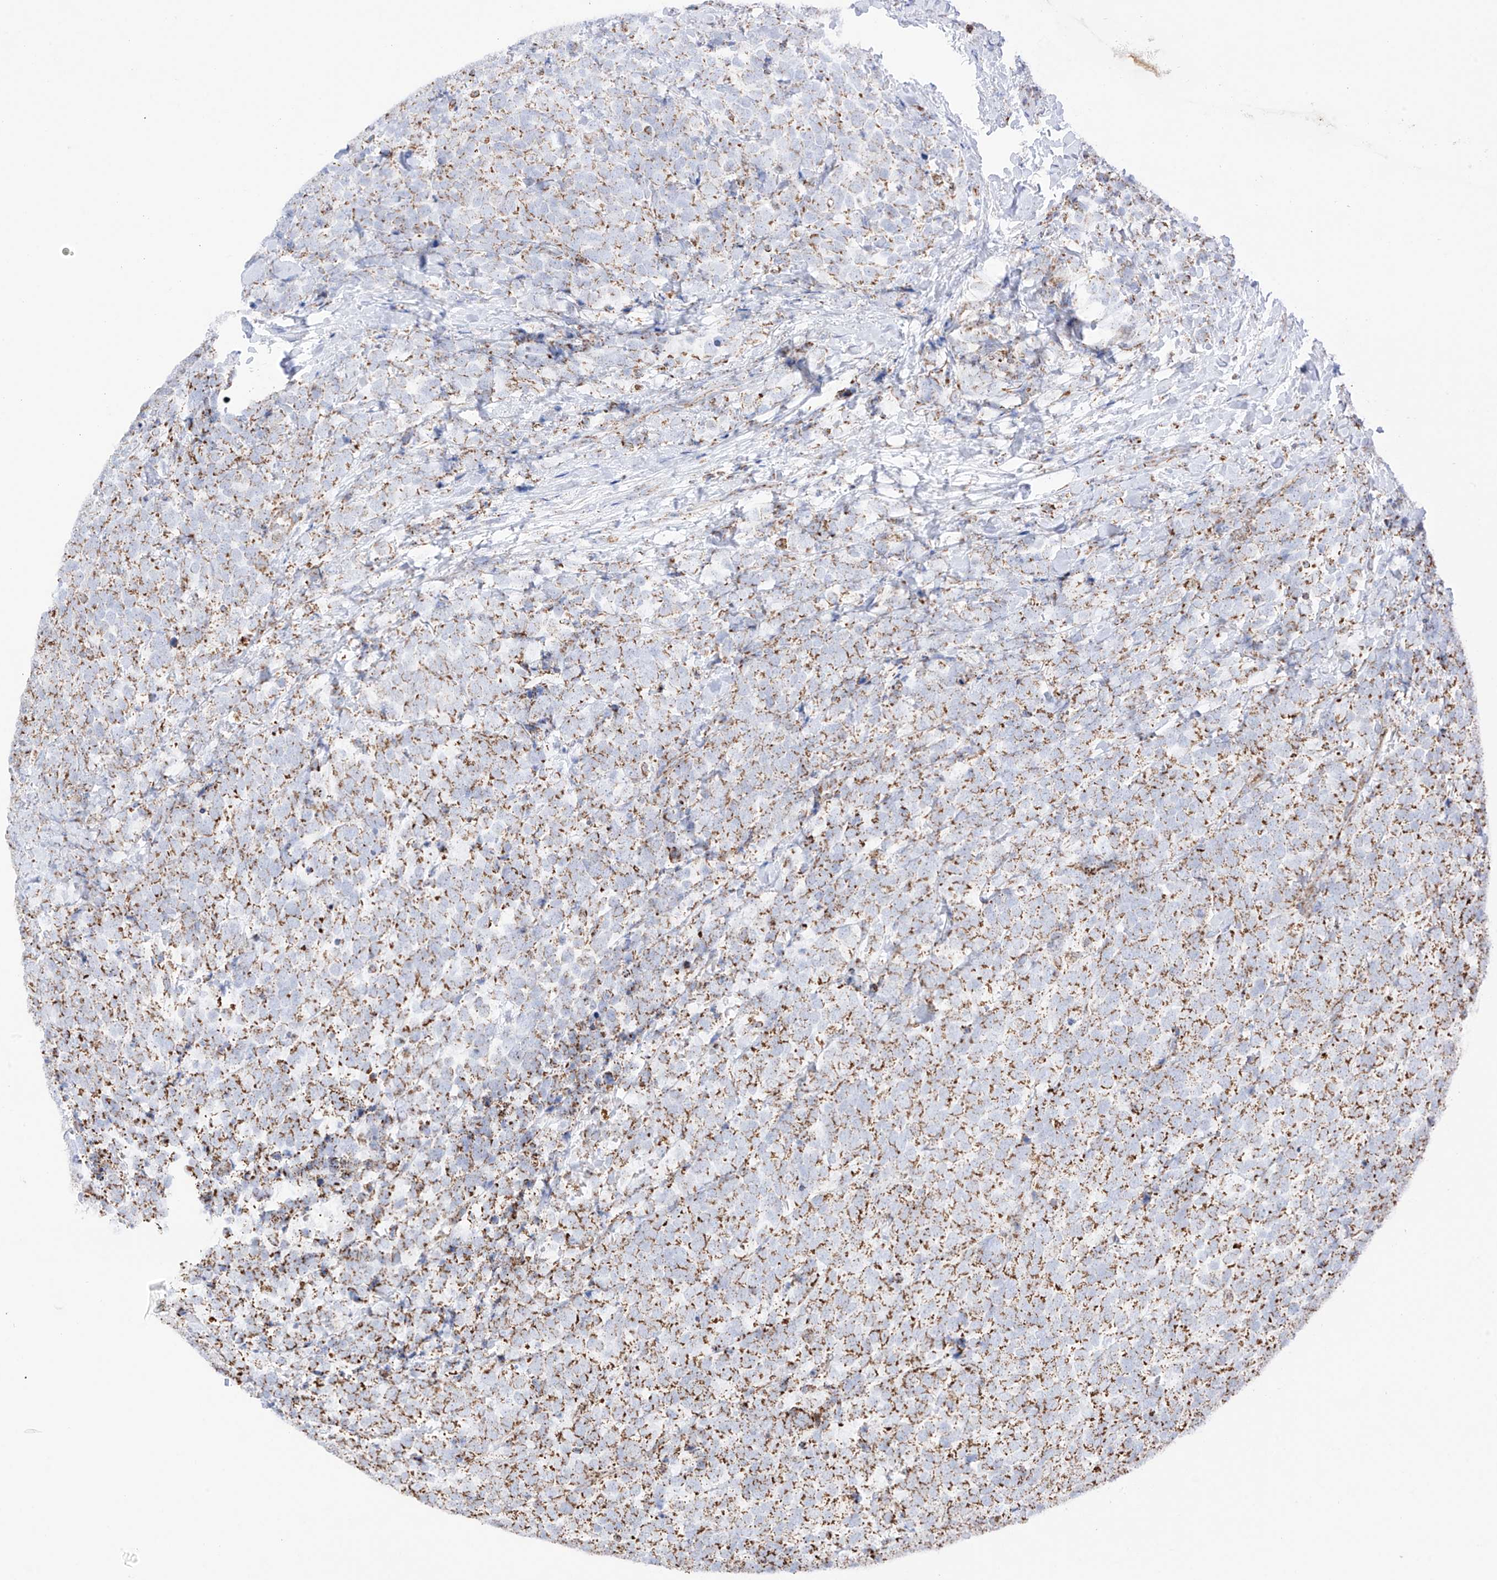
{"staining": {"intensity": "moderate", "quantity": ">75%", "location": "cytoplasmic/membranous"}, "tissue": "urothelial cancer", "cell_type": "Tumor cells", "image_type": "cancer", "snomed": [{"axis": "morphology", "description": "Urothelial carcinoma, High grade"}, {"axis": "topography", "description": "Urinary bladder"}], "caption": "Immunohistochemistry (IHC) of urothelial cancer demonstrates medium levels of moderate cytoplasmic/membranous positivity in approximately >75% of tumor cells.", "gene": "XKR3", "patient": {"sex": "female", "age": 82}}